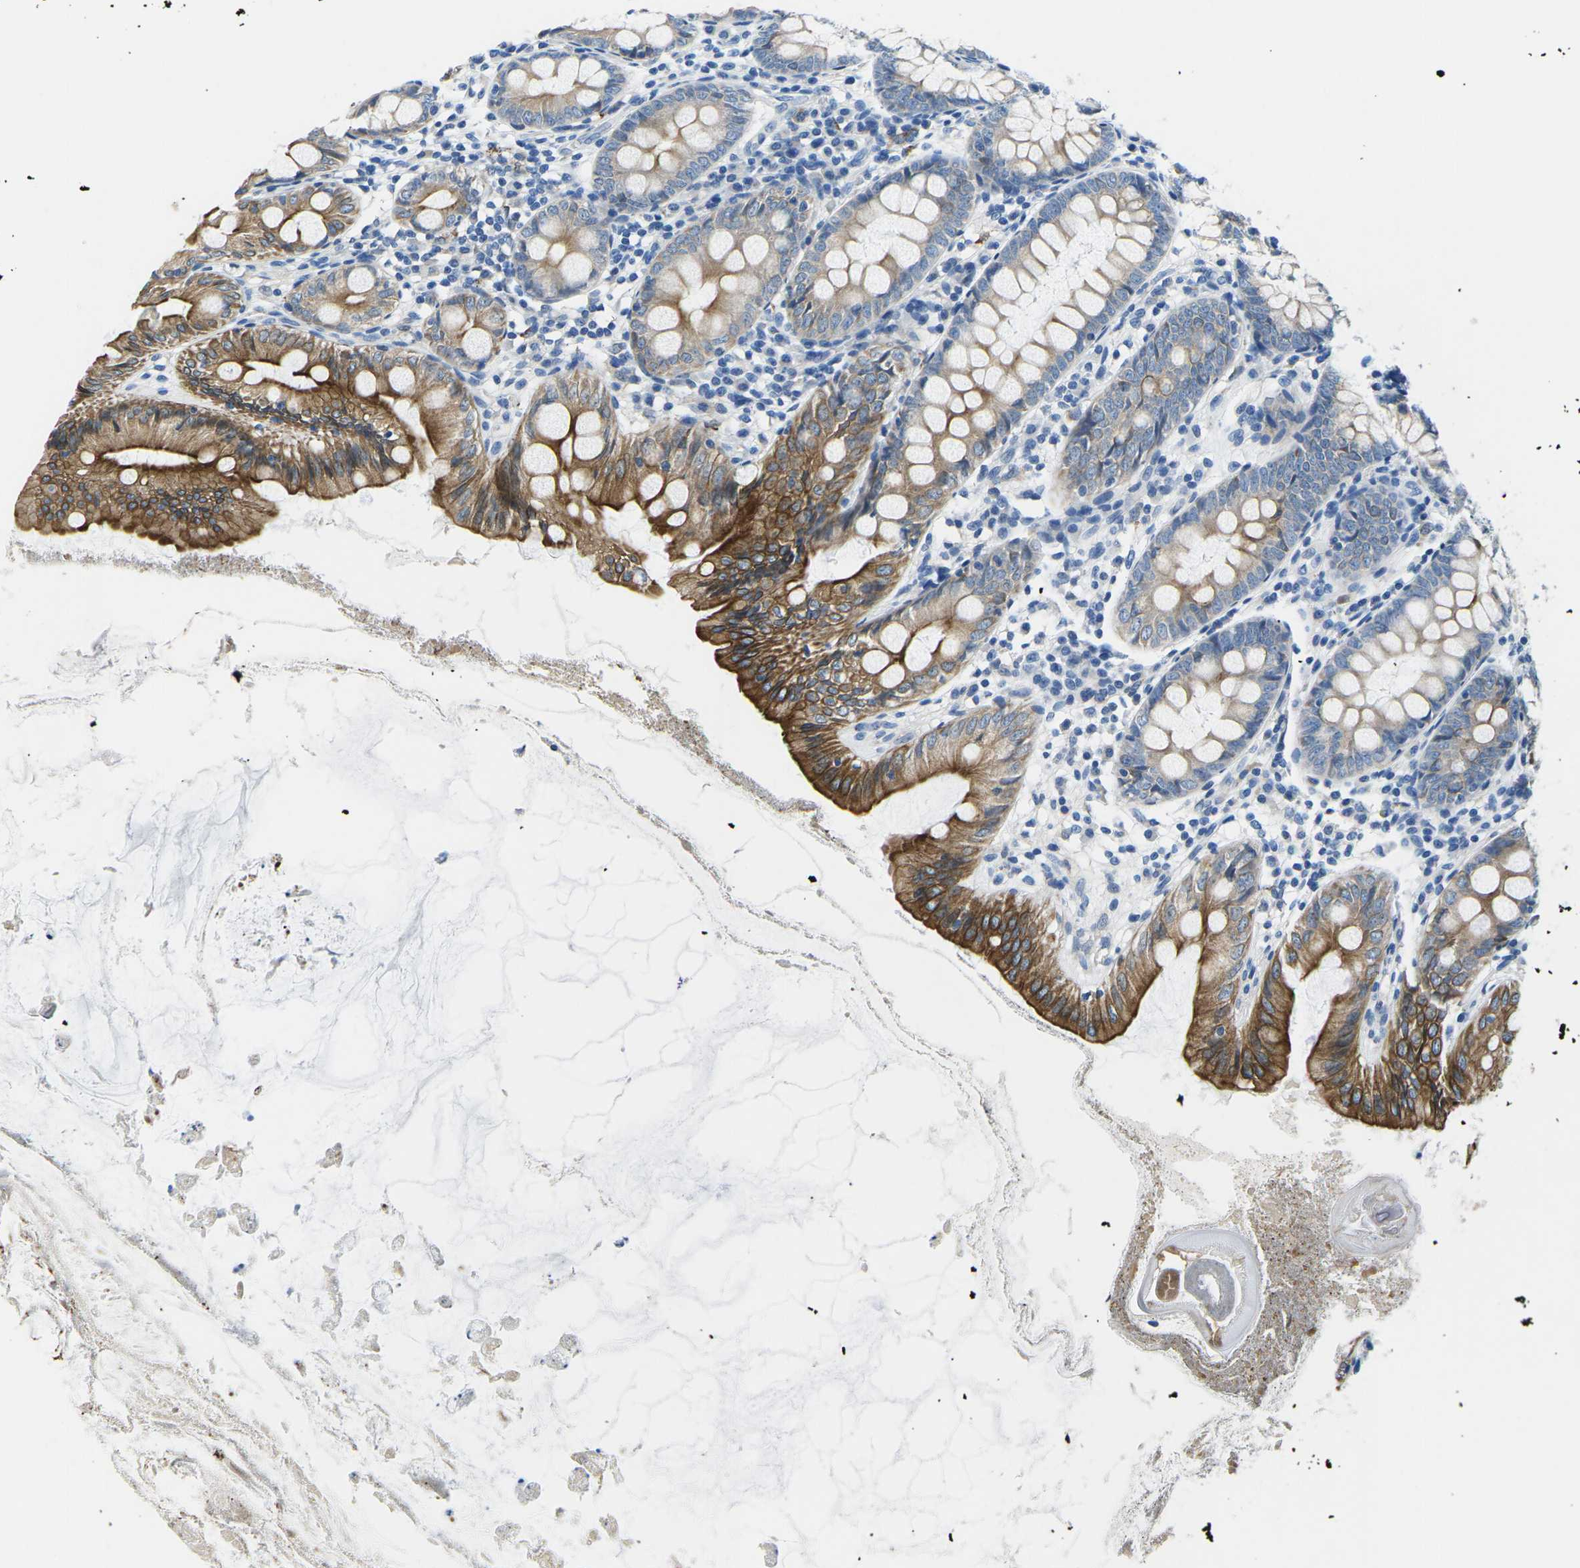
{"staining": {"intensity": "strong", "quantity": ">75%", "location": "cytoplasmic/membranous"}, "tissue": "appendix", "cell_type": "Glandular cells", "image_type": "normal", "snomed": [{"axis": "morphology", "description": "Normal tissue, NOS"}, {"axis": "topography", "description": "Appendix"}], "caption": "The immunohistochemical stain highlights strong cytoplasmic/membranous positivity in glandular cells of benign appendix. The protein of interest is shown in brown color, while the nuclei are stained blue.", "gene": "TM6SF1", "patient": {"sex": "female", "age": 77}}